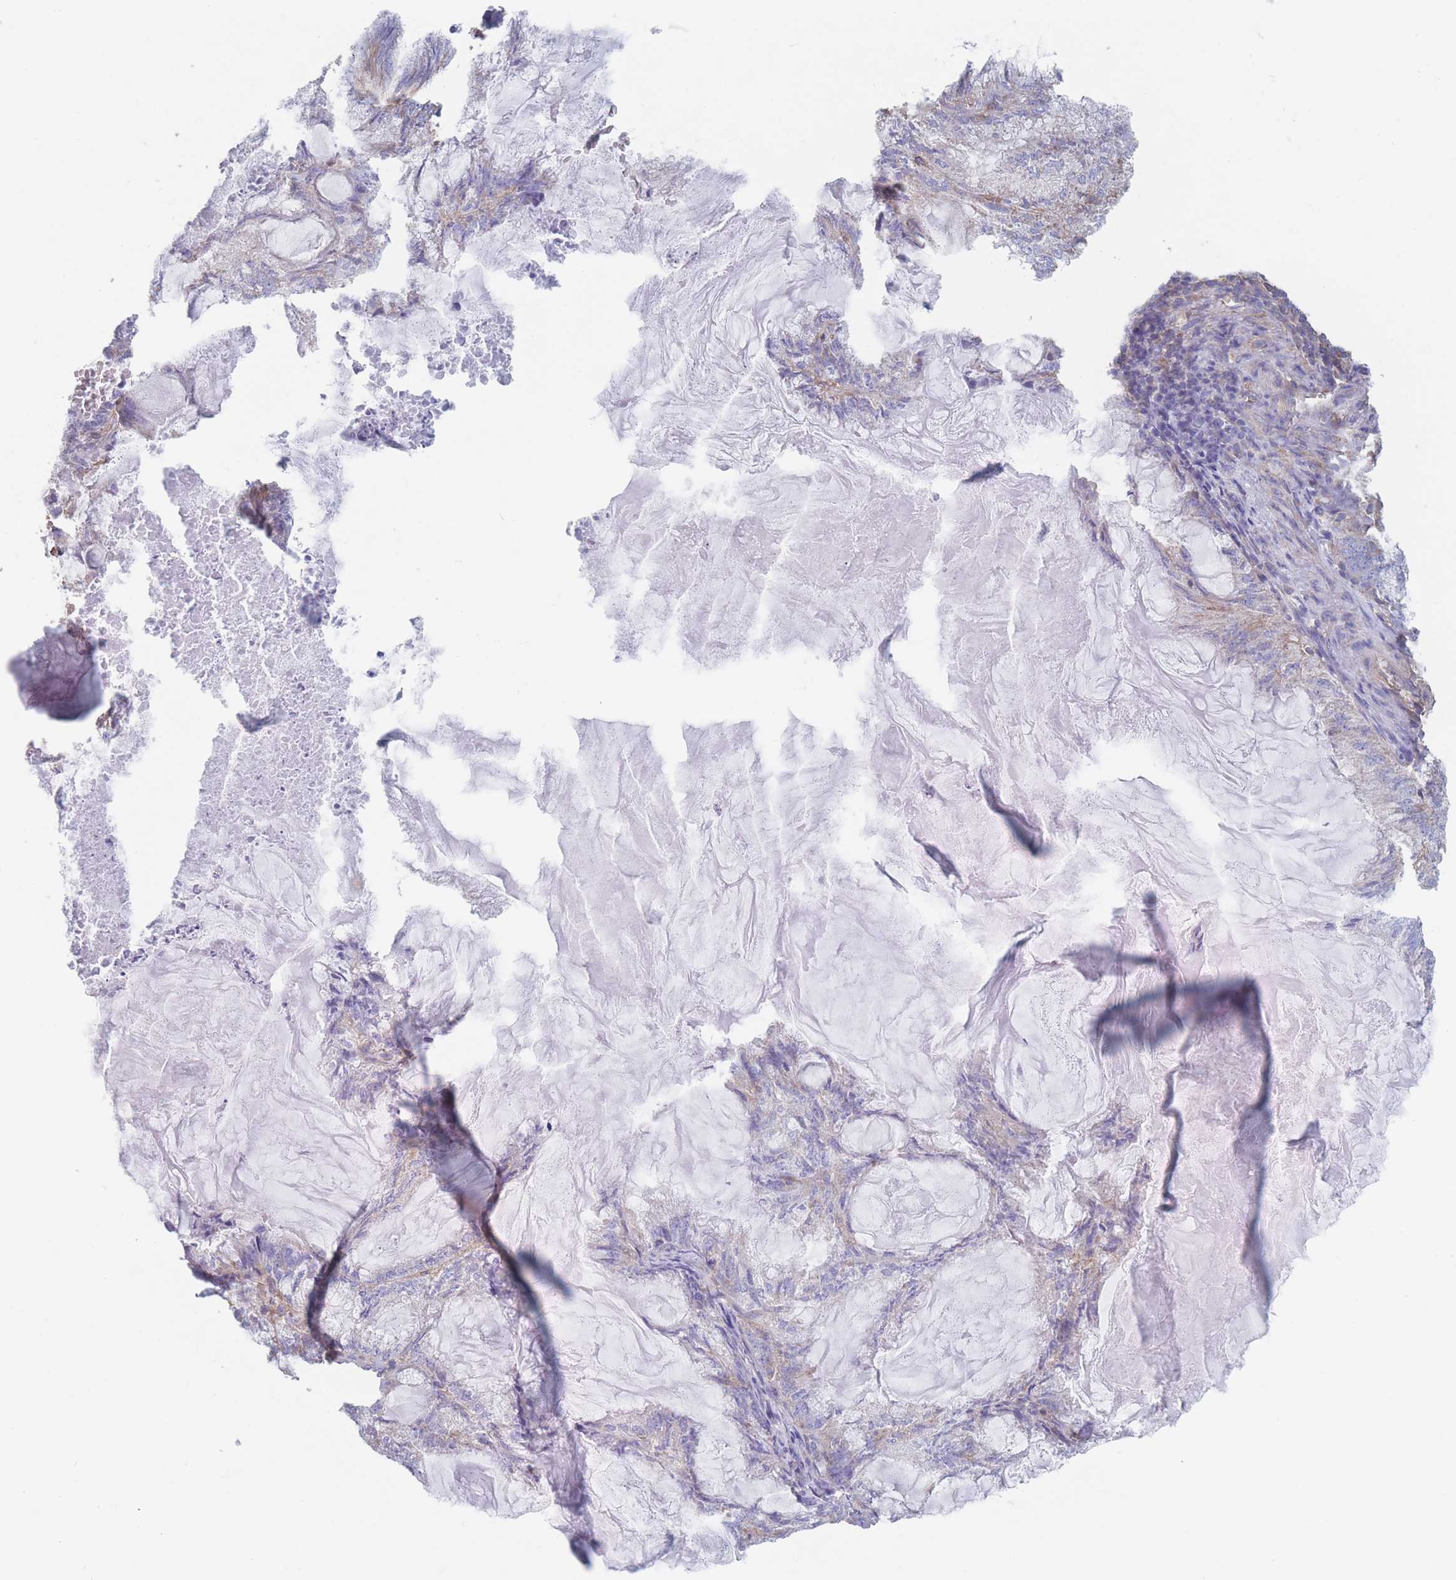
{"staining": {"intensity": "negative", "quantity": "none", "location": "none"}, "tissue": "endometrial cancer", "cell_type": "Tumor cells", "image_type": "cancer", "snomed": [{"axis": "morphology", "description": "Adenocarcinoma, NOS"}, {"axis": "topography", "description": "Endometrium"}], "caption": "Tumor cells are negative for protein expression in human endometrial cancer.", "gene": "ADH1A", "patient": {"sex": "female", "age": 86}}